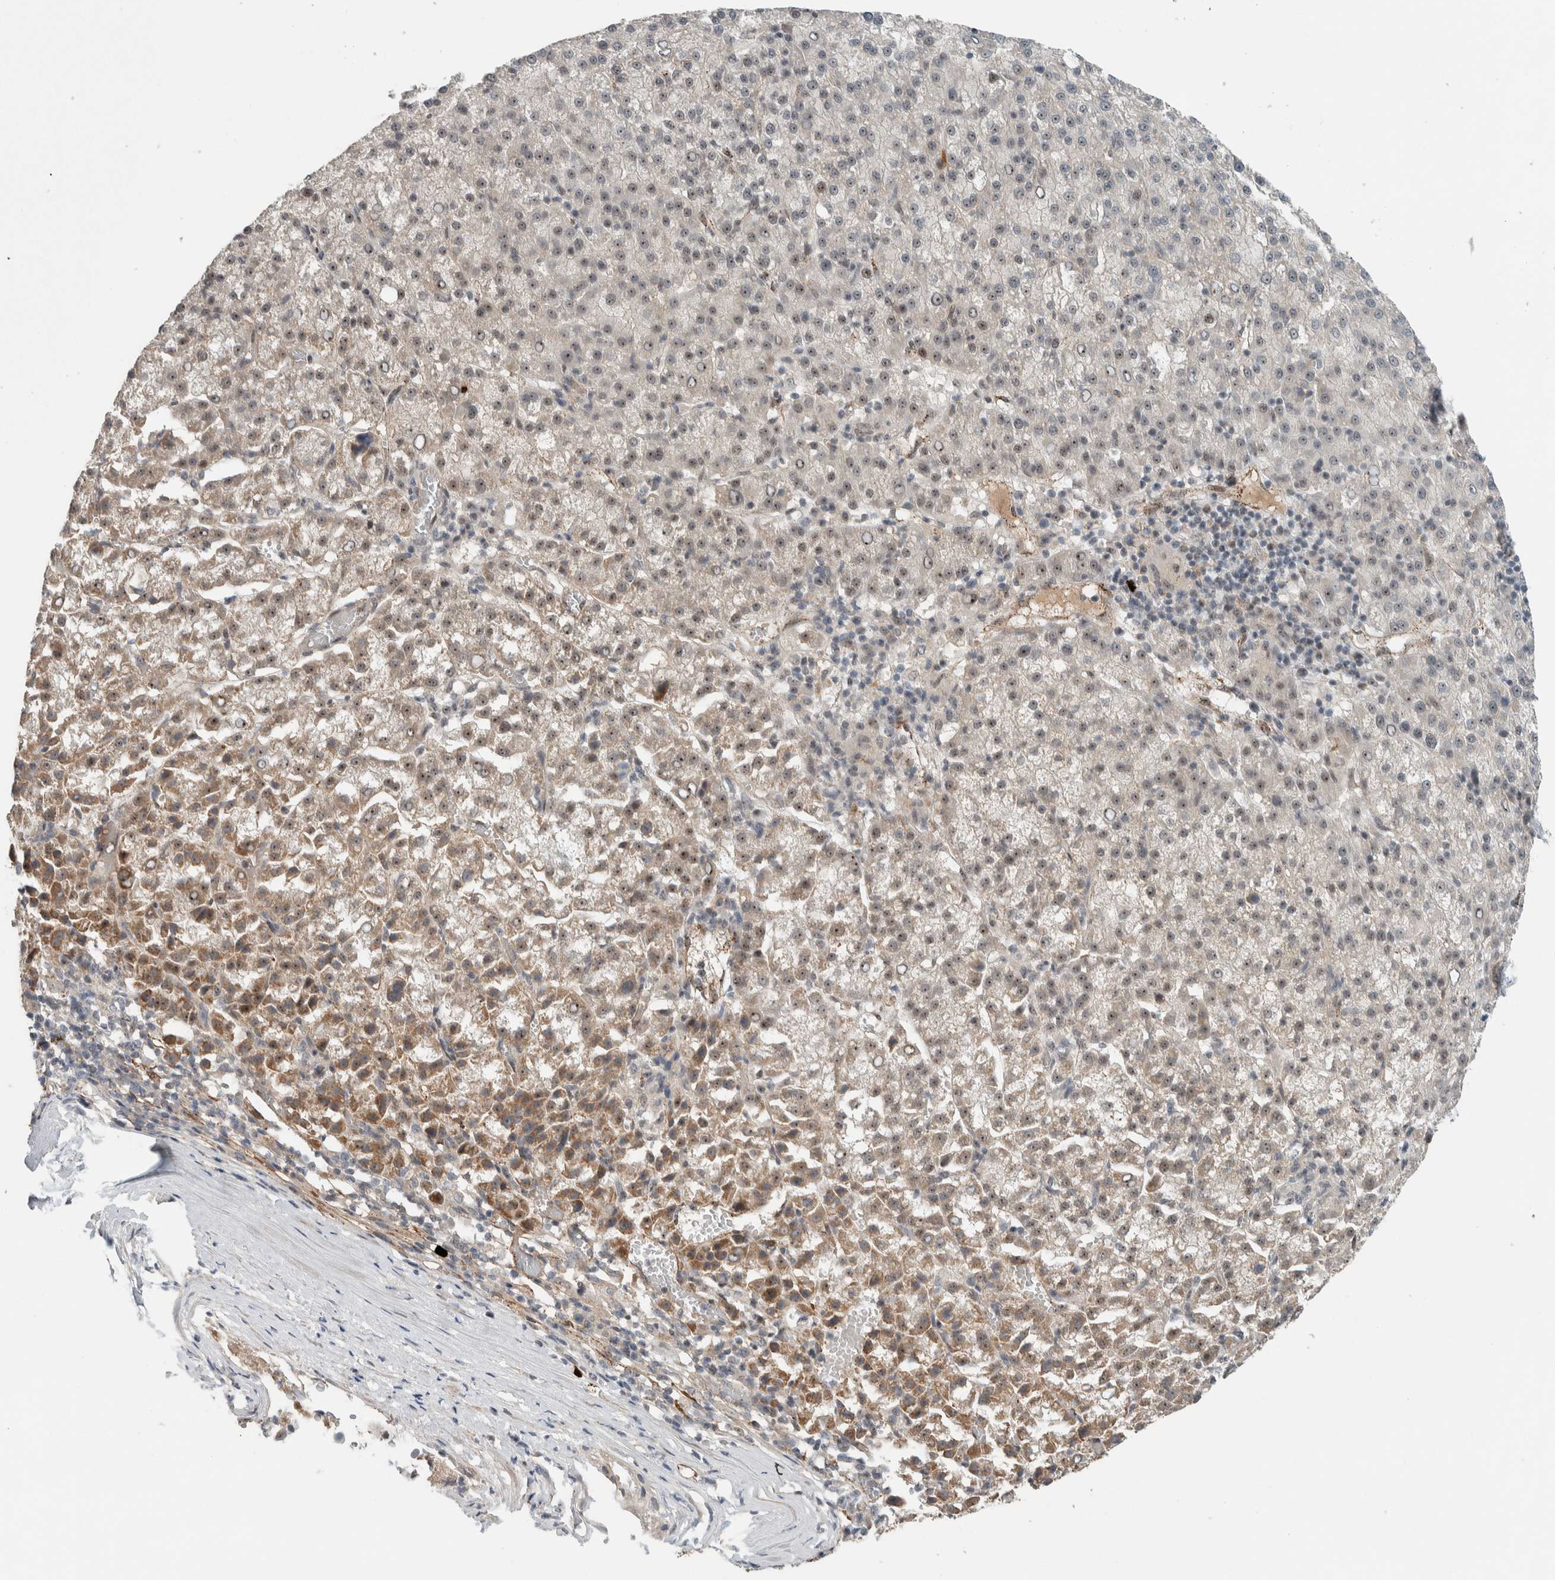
{"staining": {"intensity": "moderate", "quantity": ">75%", "location": "nuclear"}, "tissue": "liver cancer", "cell_type": "Tumor cells", "image_type": "cancer", "snomed": [{"axis": "morphology", "description": "Carcinoma, Hepatocellular, NOS"}, {"axis": "topography", "description": "Liver"}], "caption": "Immunohistochemistry (IHC) photomicrograph of hepatocellular carcinoma (liver) stained for a protein (brown), which displays medium levels of moderate nuclear expression in about >75% of tumor cells.", "gene": "ZFP91", "patient": {"sex": "female", "age": 58}}